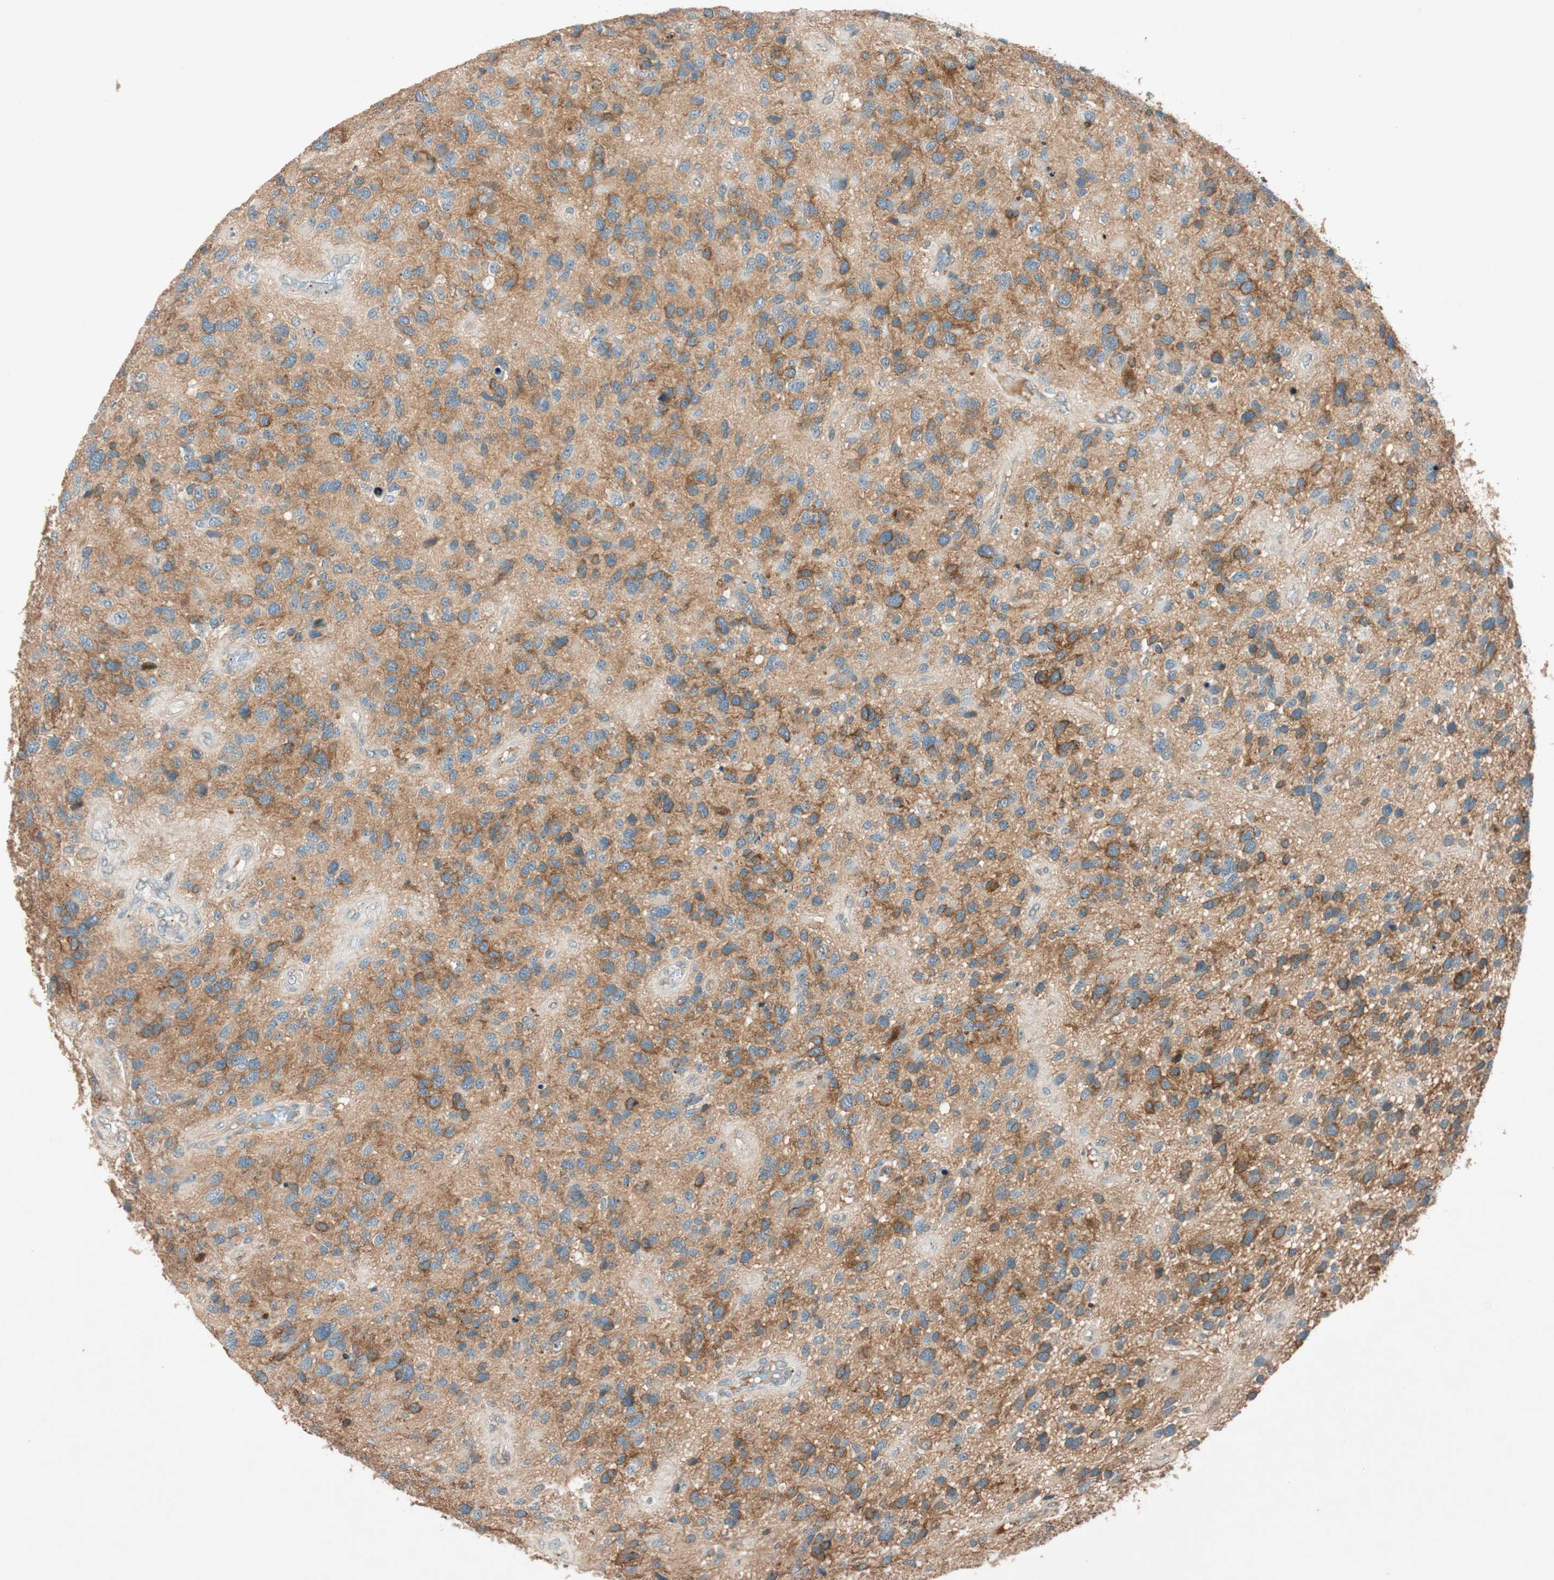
{"staining": {"intensity": "moderate", "quantity": "<25%", "location": "cytoplasmic/membranous"}, "tissue": "glioma", "cell_type": "Tumor cells", "image_type": "cancer", "snomed": [{"axis": "morphology", "description": "Glioma, malignant, High grade"}, {"axis": "topography", "description": "Brain"}], "caption": "A brown stain labels moderate cytoplasmic/membranous staining of a protein in human glioma tumor cells.", "gene": "EPHA6", "patient": {"sex": "female", "age": 58}}